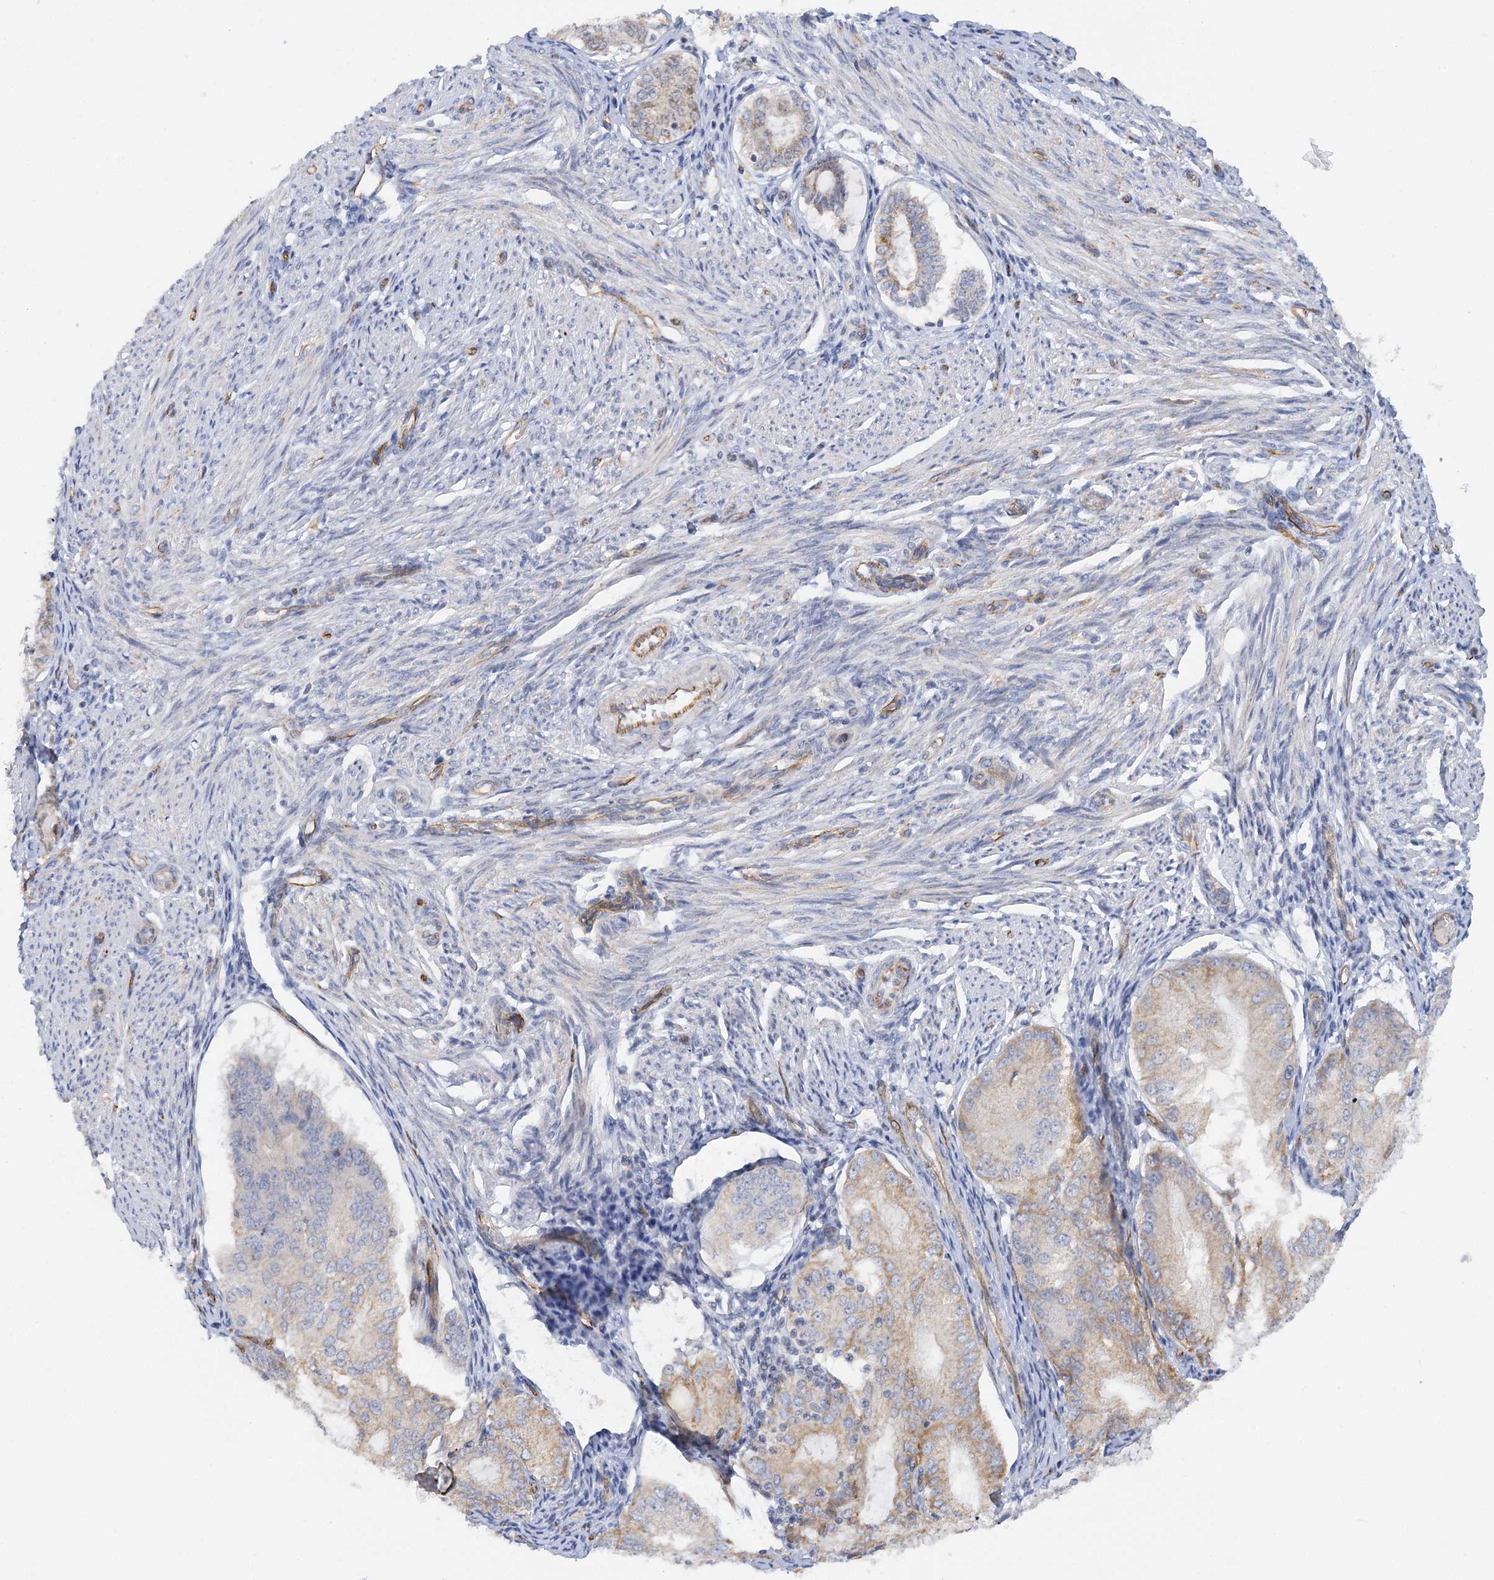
{"staining": {"intensity": "weak", "quantity": "25%-75%", "location": "cytoplasmic/membranous,nuclear"}, "tissue": "endometrial cancer", "cell_type": "Tumor cells", "image_type": "cancer", "snomed": [{"axis": "morphology", "description": "Adenocarcinoma, NOS"}, {"axis": "topography", "description": "Endometrium"}], "caption": "Immunohistochemical staining of endometrial adenocarcinoma reveals weak cytoplasmic/membranous and nuclear protein positivity in approximately 25%-75% of tumor cells.", "gene": "NELL2", "patient": {"sex": "female", "age": 81}}